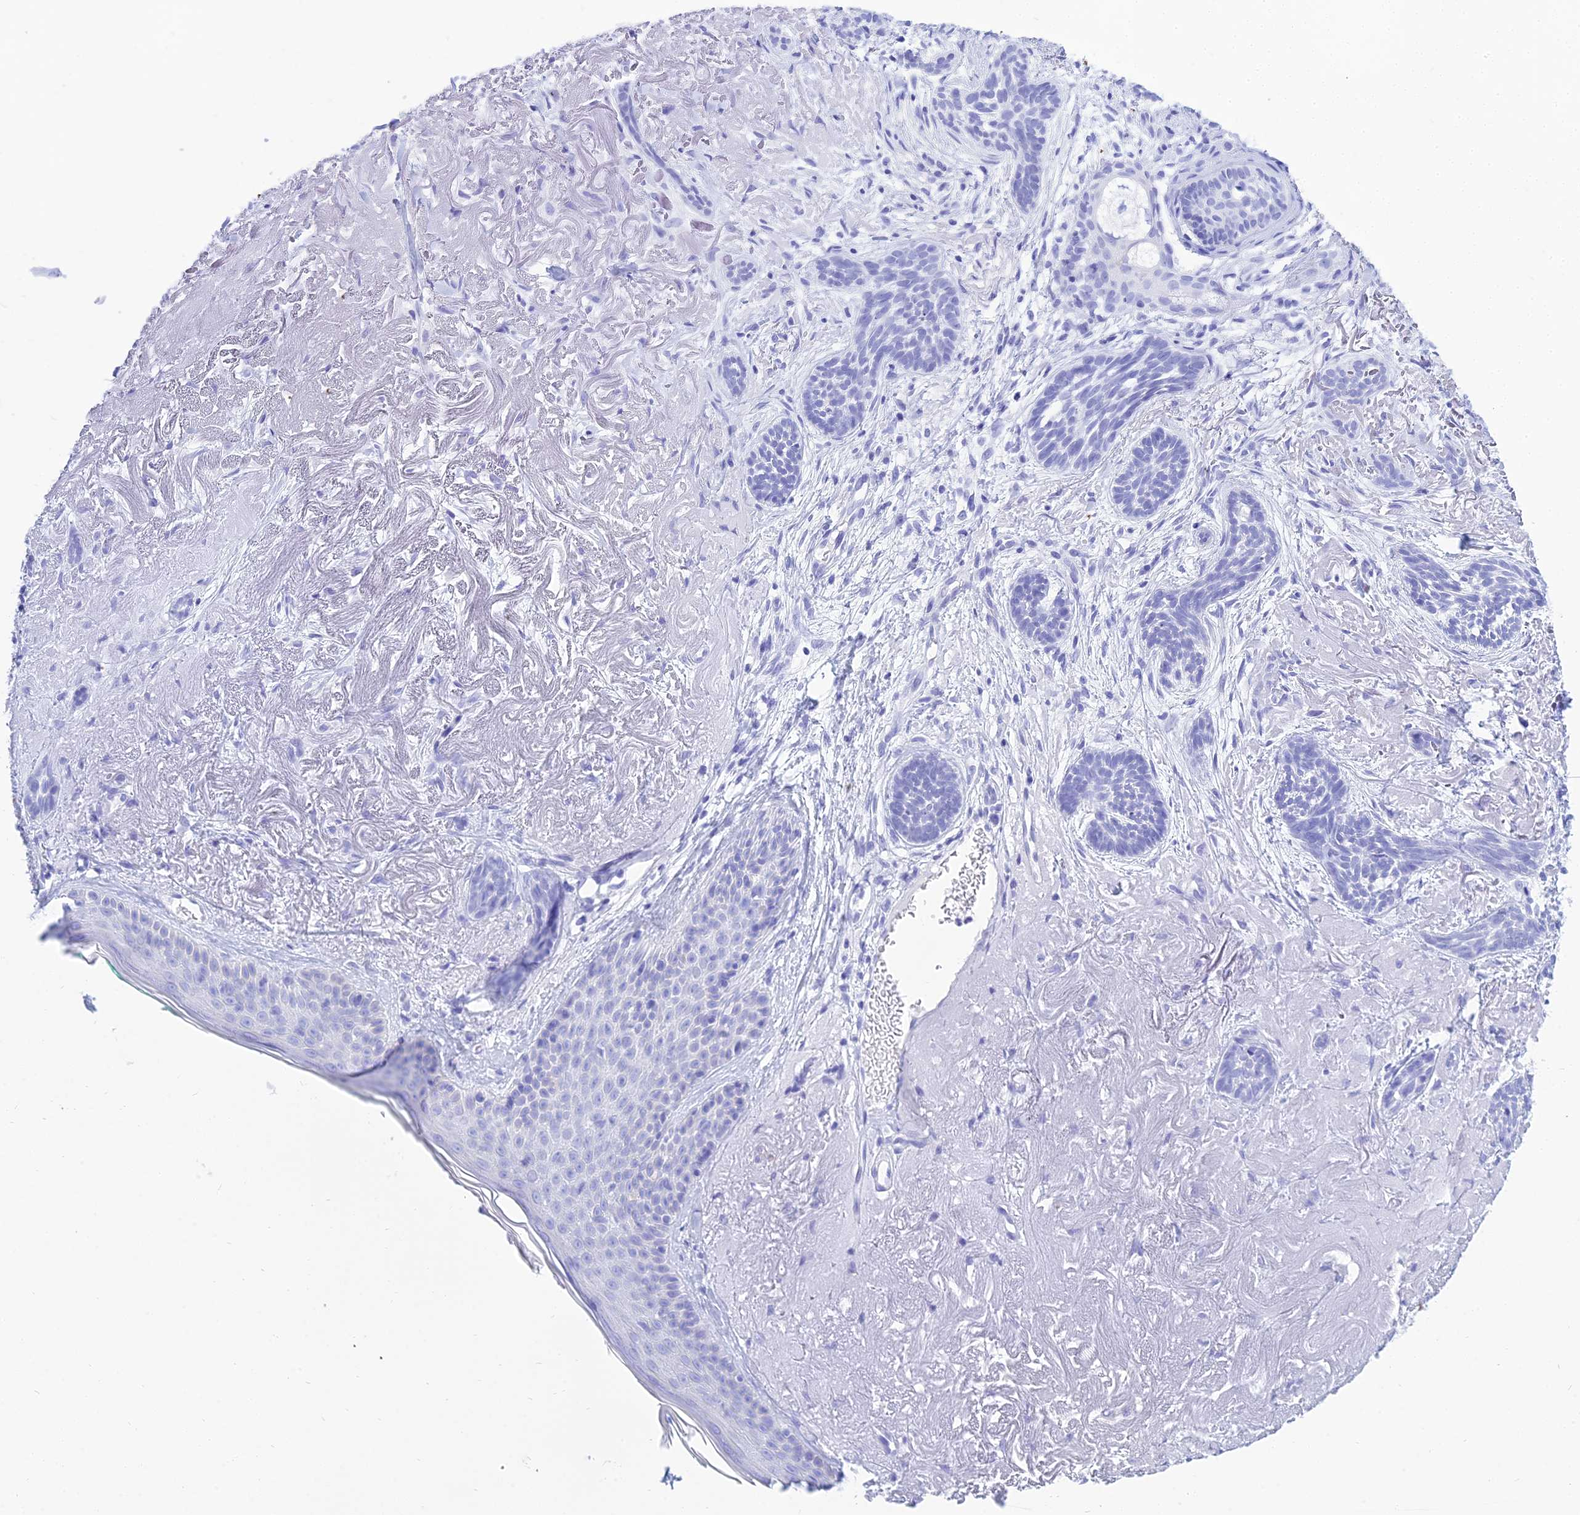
{"staining": {"intensity": "negative", "quantity": "none", "location": "none"}, "tissue": "skin cancer", "cell_type": "Tumor cells", "image_type": "cancer", "snomed": [{"axis": "morphology", "description": "Basal cell carcinoma"}, {"axis": "topography", "description": "Skin"}], "caption": "IHC image of skin cancer stained for a protein (brown), which reveals no expression in tumor cells. (Brightfield microscopy of DAB immunohistochemistry (IHC) at high magnification).", "gene": "PATE4", "patient": {"sex": "male", "age": 71}}